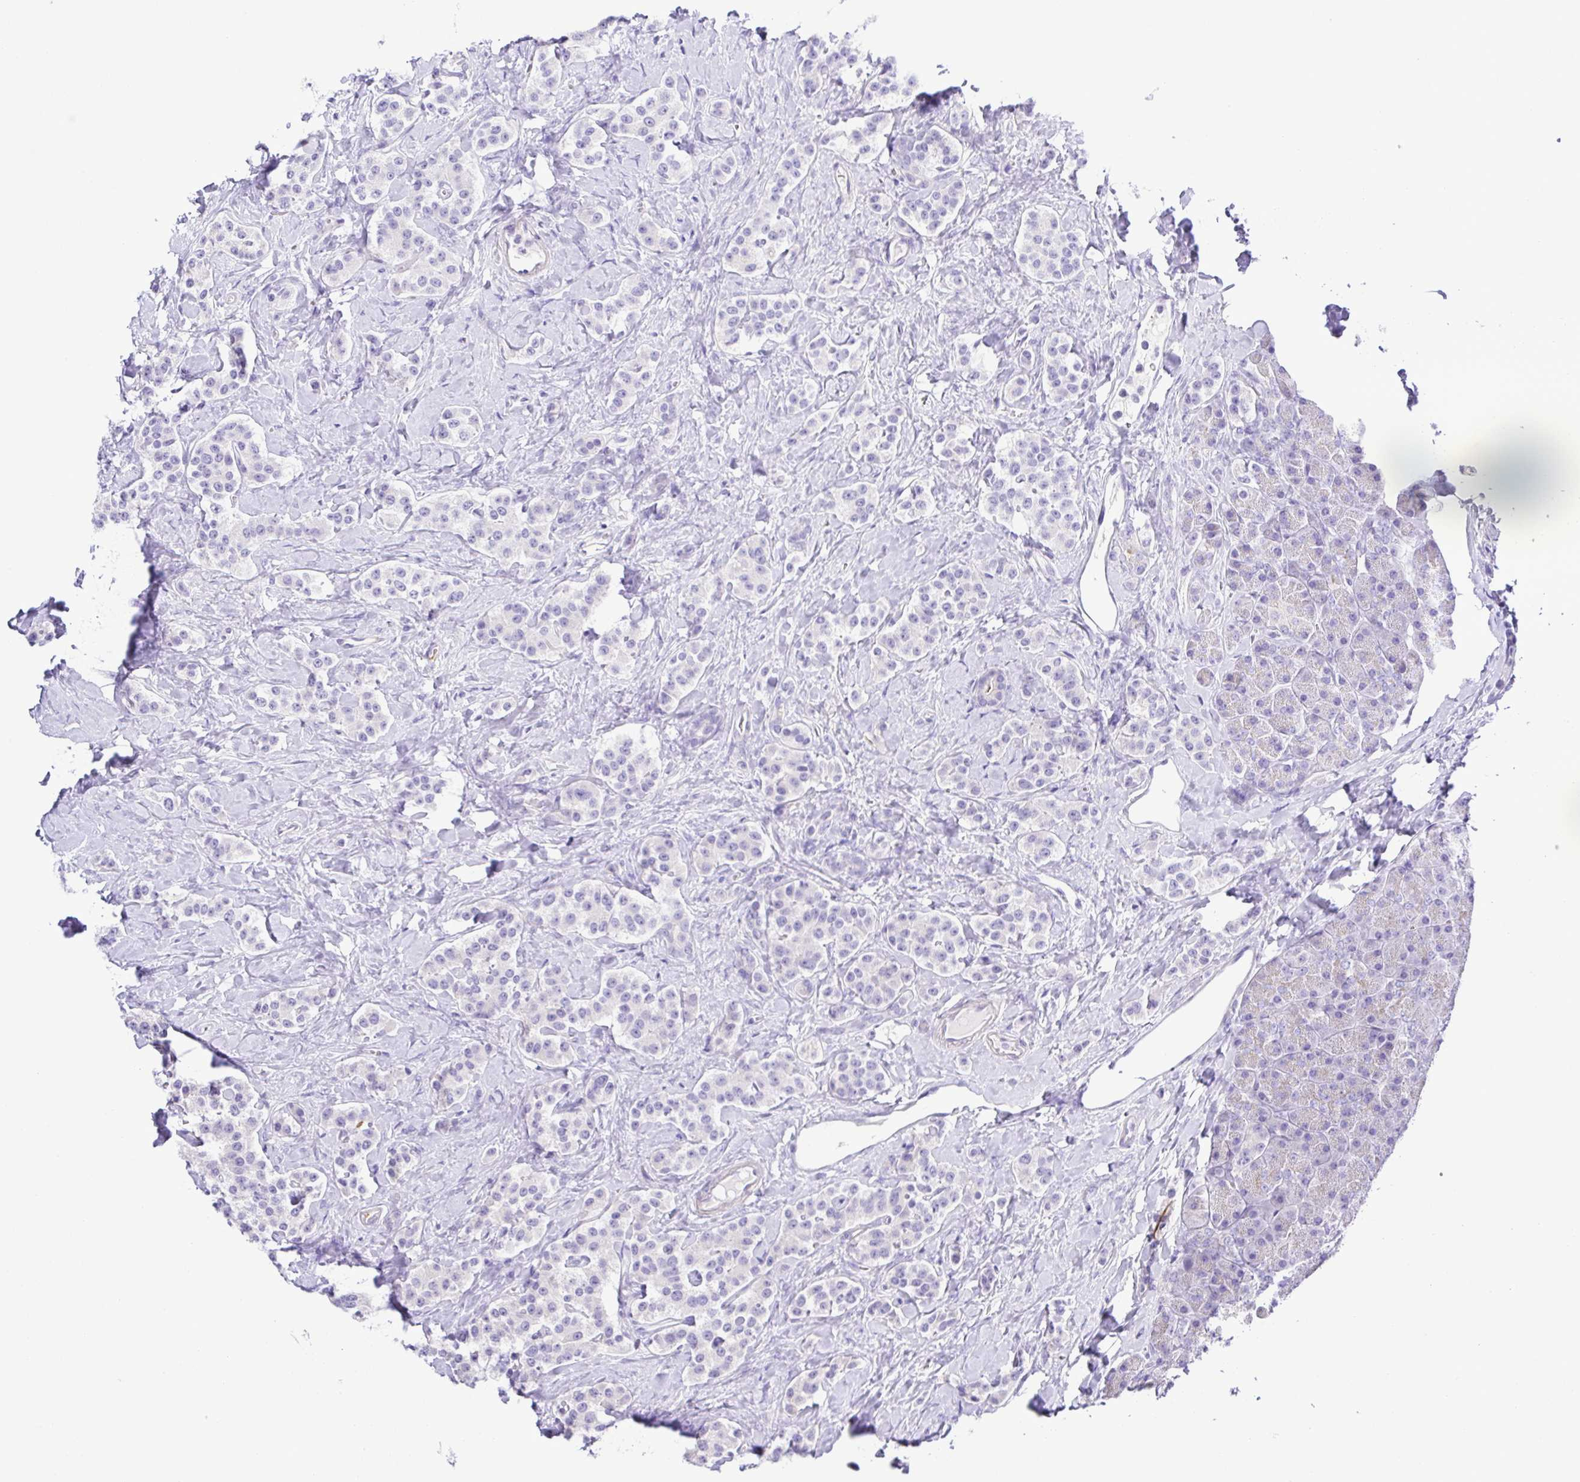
{"staining": {"intensity": "negative", "quantity": "none", "location": "none"}, "tissue": "carcinoid", "cell_type": "Tumor cells", "image_type": "cancer", "snomed": [{"axis": "morphology", "description": "Normal tissue, NOS"}, {"axis": "morphology", "description": "Carcinoid, malignant, NOS"}, {"axis": "topography", "description": "Pancreas"}], "caption": "This is an immunohistochemistry (IHC) image of carcinoid. There is no staining in tumor cells.", "gene": "GABBR2", "patient": {"sex": "male", "age": 36}}